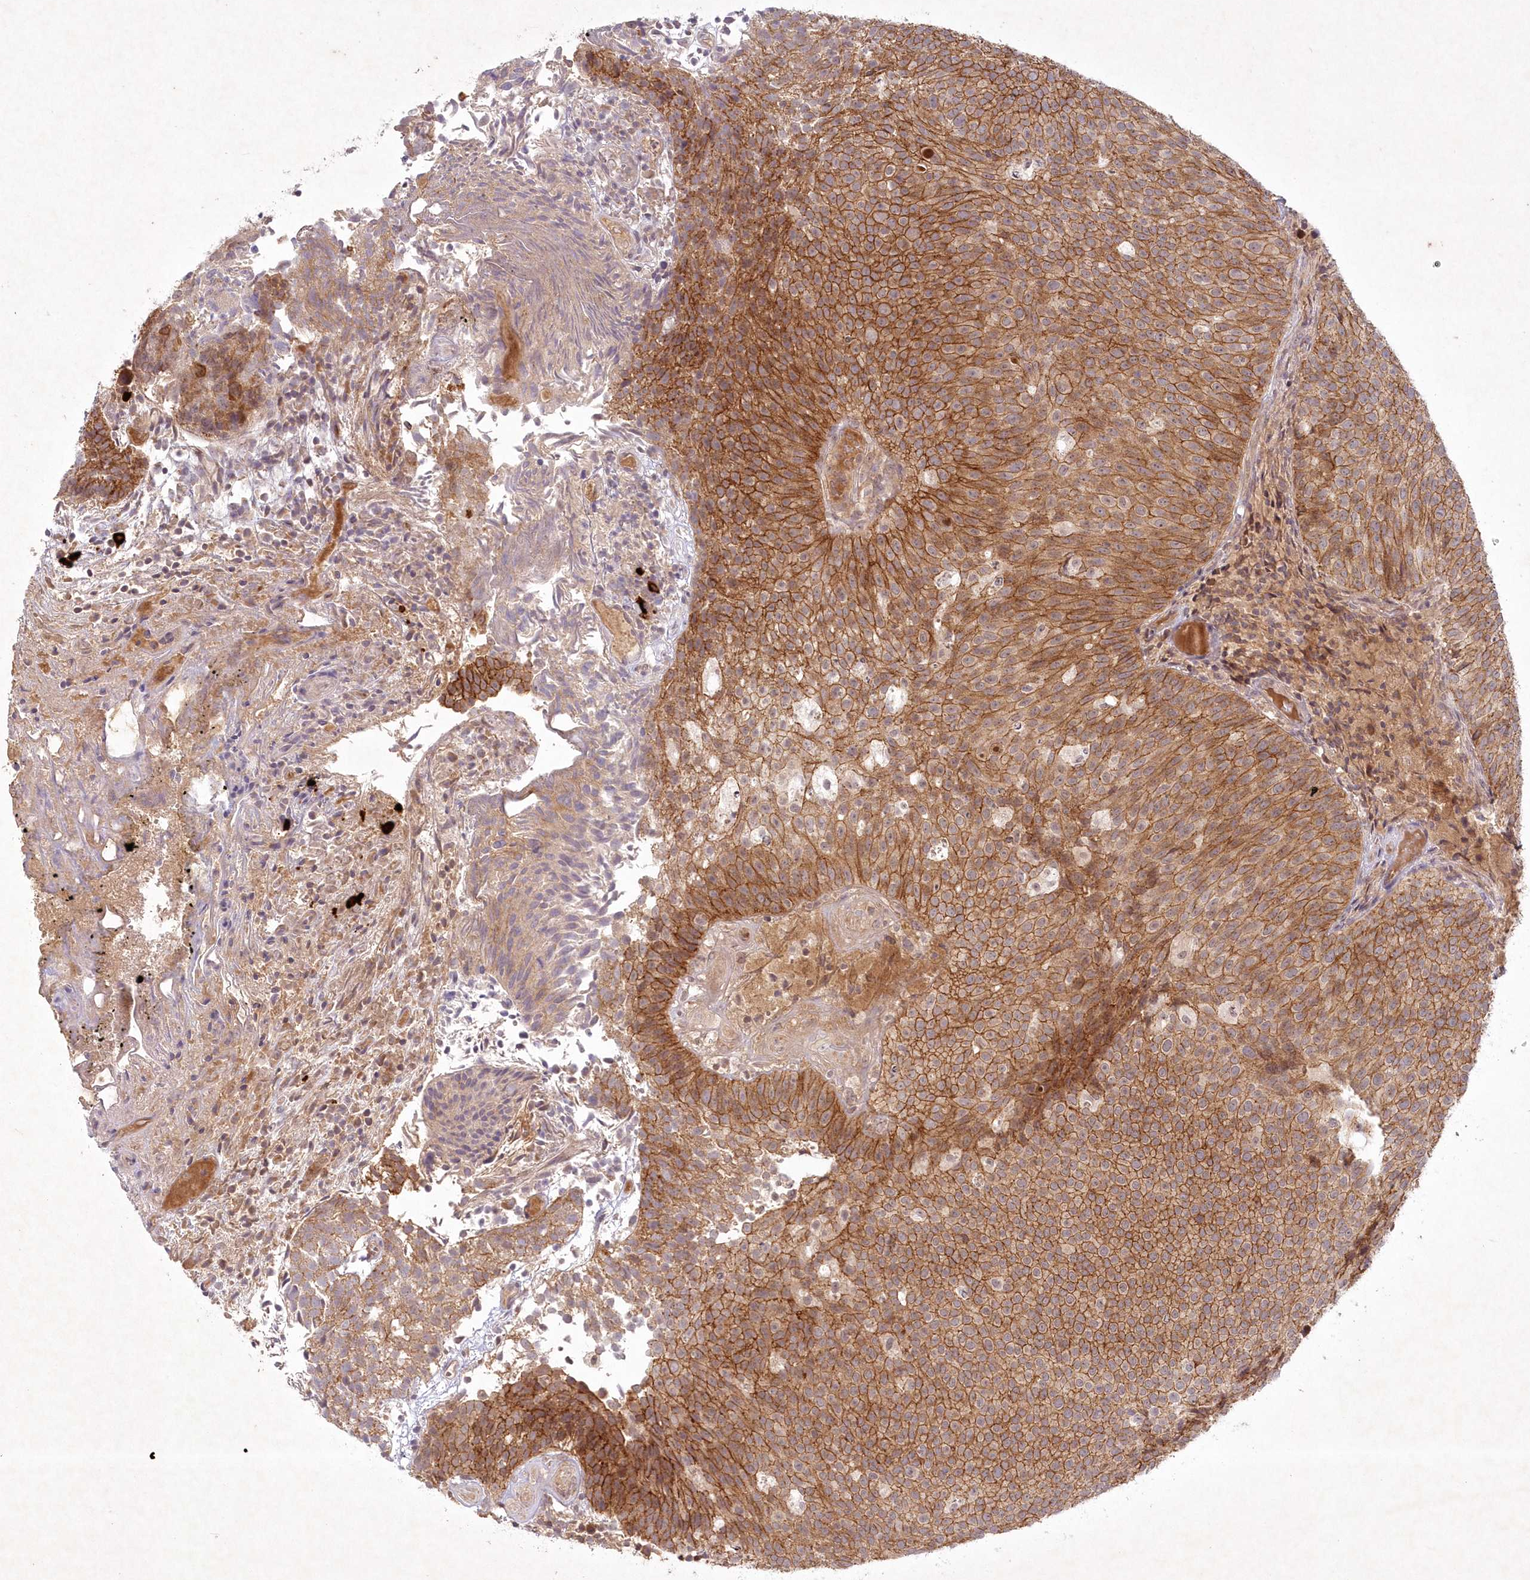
{"staining": {"intensity": "strong", "quantity": ">75%", "location": "cytoplasmic/membranous"}, "tissue": "urothelial cancer", "cell_type": "Tumor cells", "image_type": "cancer", "snomed": [{"axis": "morphology", "description": "Urothelial carcinoma, Low grade"}, {"axis": "topography", "description": "Urinary bladder"}], "caption": "Urothelial carcinoma (low-grade) stained with a protein marker reveals strong staining in tumor cells.", "gene": "TOGARAM2", "patient": {"sex": "male", "age": 86}}